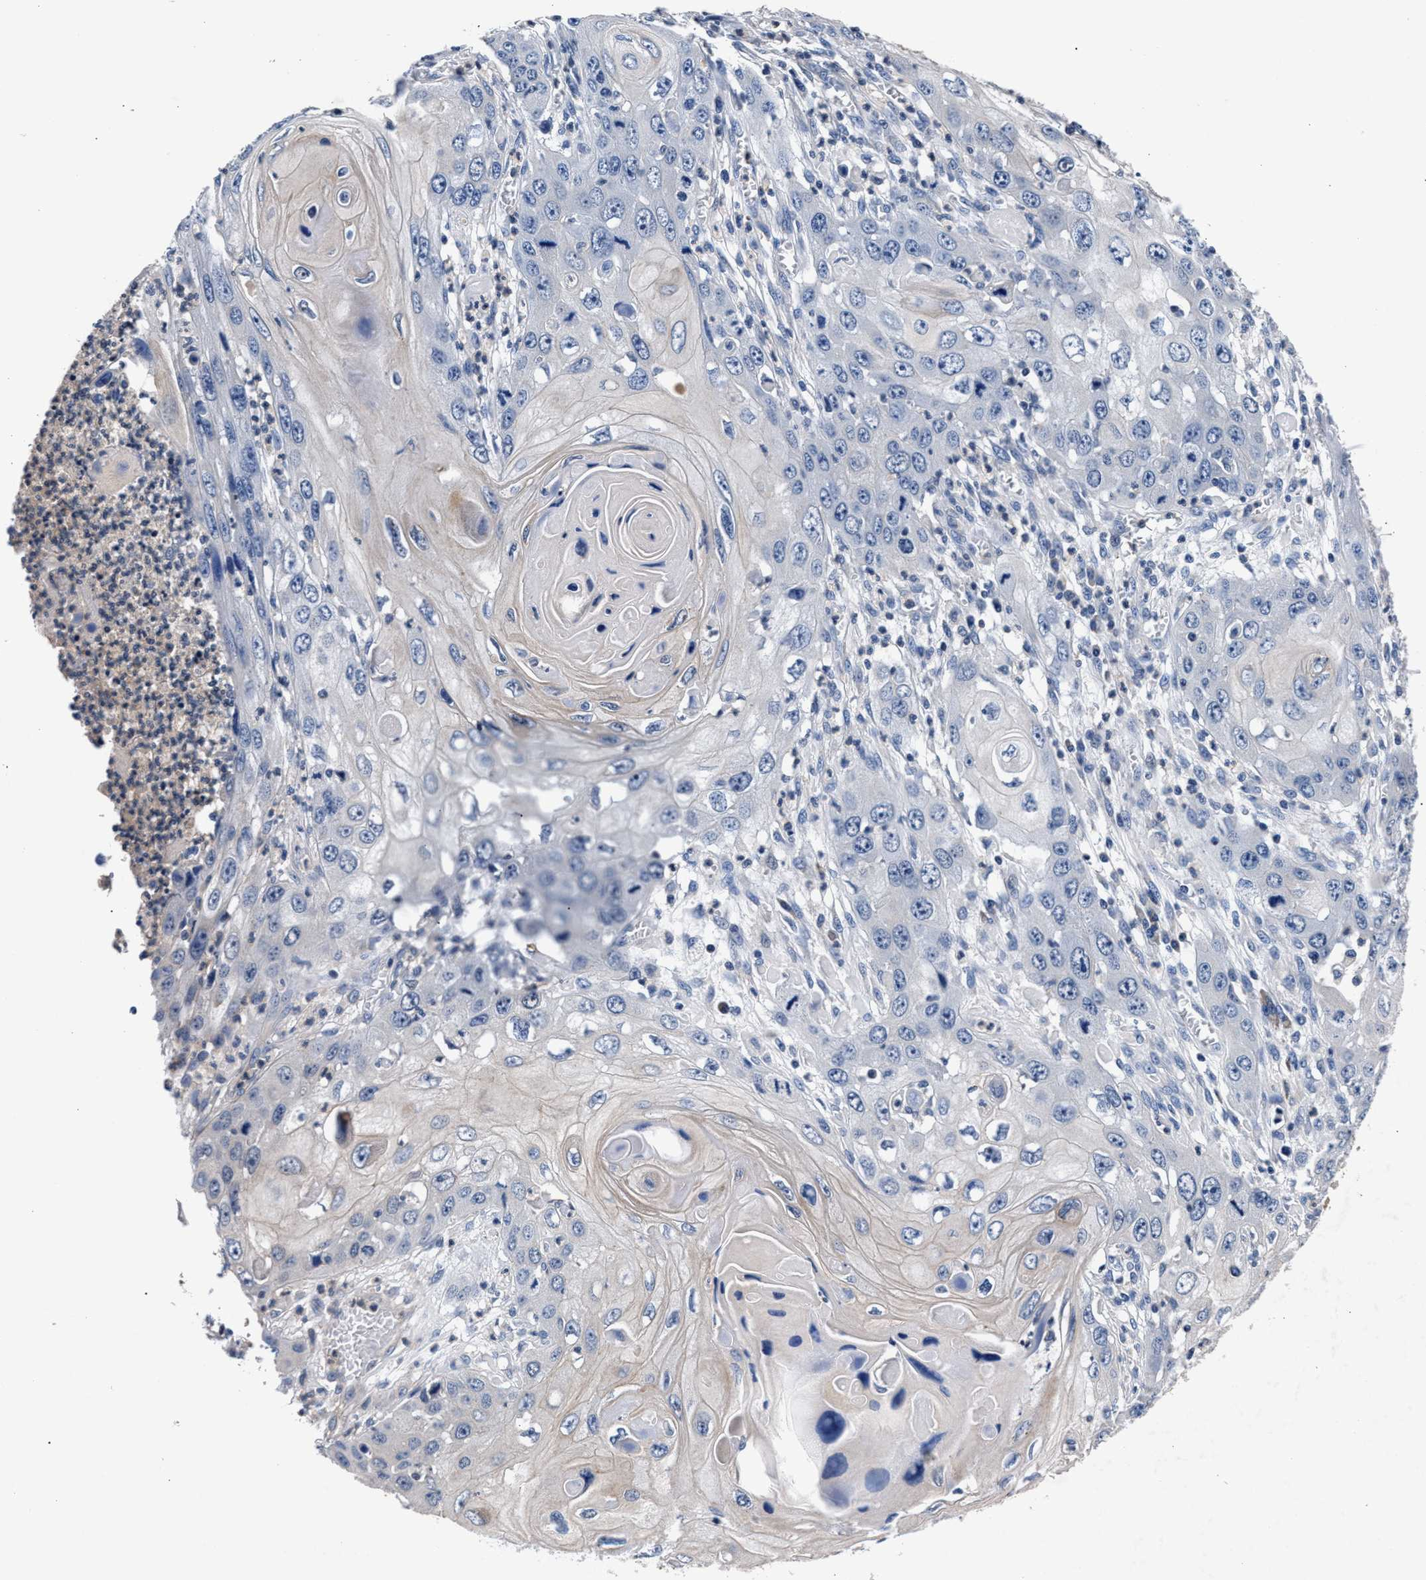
{"staining": {"intensity": "negative", "quantity": "none", "location": "none"}, "tissue": "skin cancer", "cell_type": "Tumor cells", "image_type": "cancer", "snomed": [{"axis": "morphology", "description": "Squamous cell carcinoma, NOS"}, {"axis": "topography", "description": "Skin"}], "caption": "An immunohistochemistry micrograph of skin cancer is shown. There is no staining in tumor cells of skin cancer. (Immunohistochemistry (ihc), brightfield microscopy, high magnification).", "gene": "PHF24", "patient": {"sex": "male", "age": 55}}